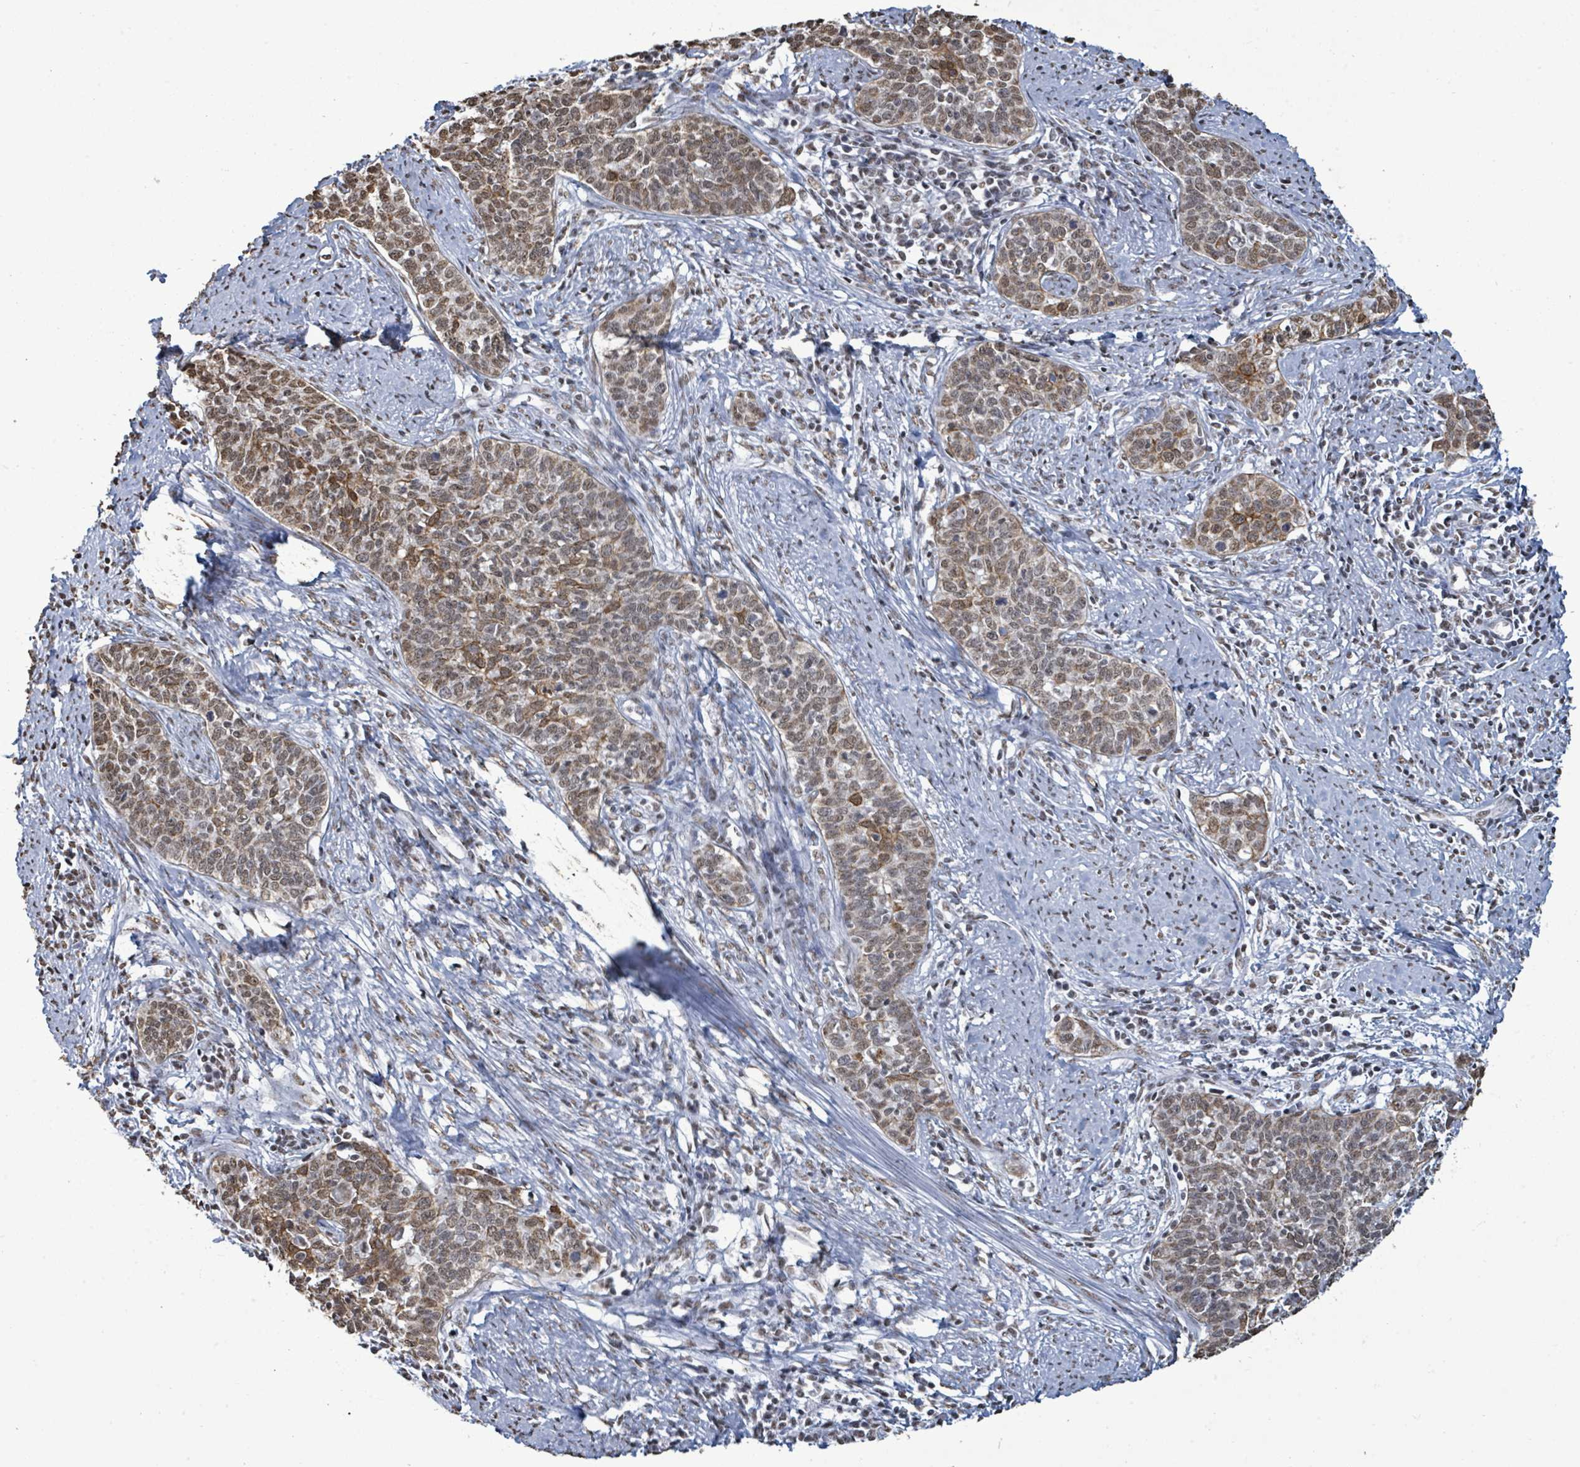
{"staining": {"intensity": "moderate", "quantity": ">75%", "location": "cytoplasmic/membranous,nuclear"}, "tissue": "cervical cancer", "cell_type": "Tumor cells", "image_type": "cancer", "snomed": [{"axis": "morphology", "description": "Squamous cell carcinoma, NOS"}, {"axis": "topography", "description": "Cervix"}], "caption": "Immunohistochemistry (IHC) of squamous cell carcinoma (cervical) reveals medium levels of moderate cytoplasmic/membranous and nuclear expression in approximately >75% of tumor cells.", "gene": "SAMD14", "patient": {"sex": "female", "age": 39}}